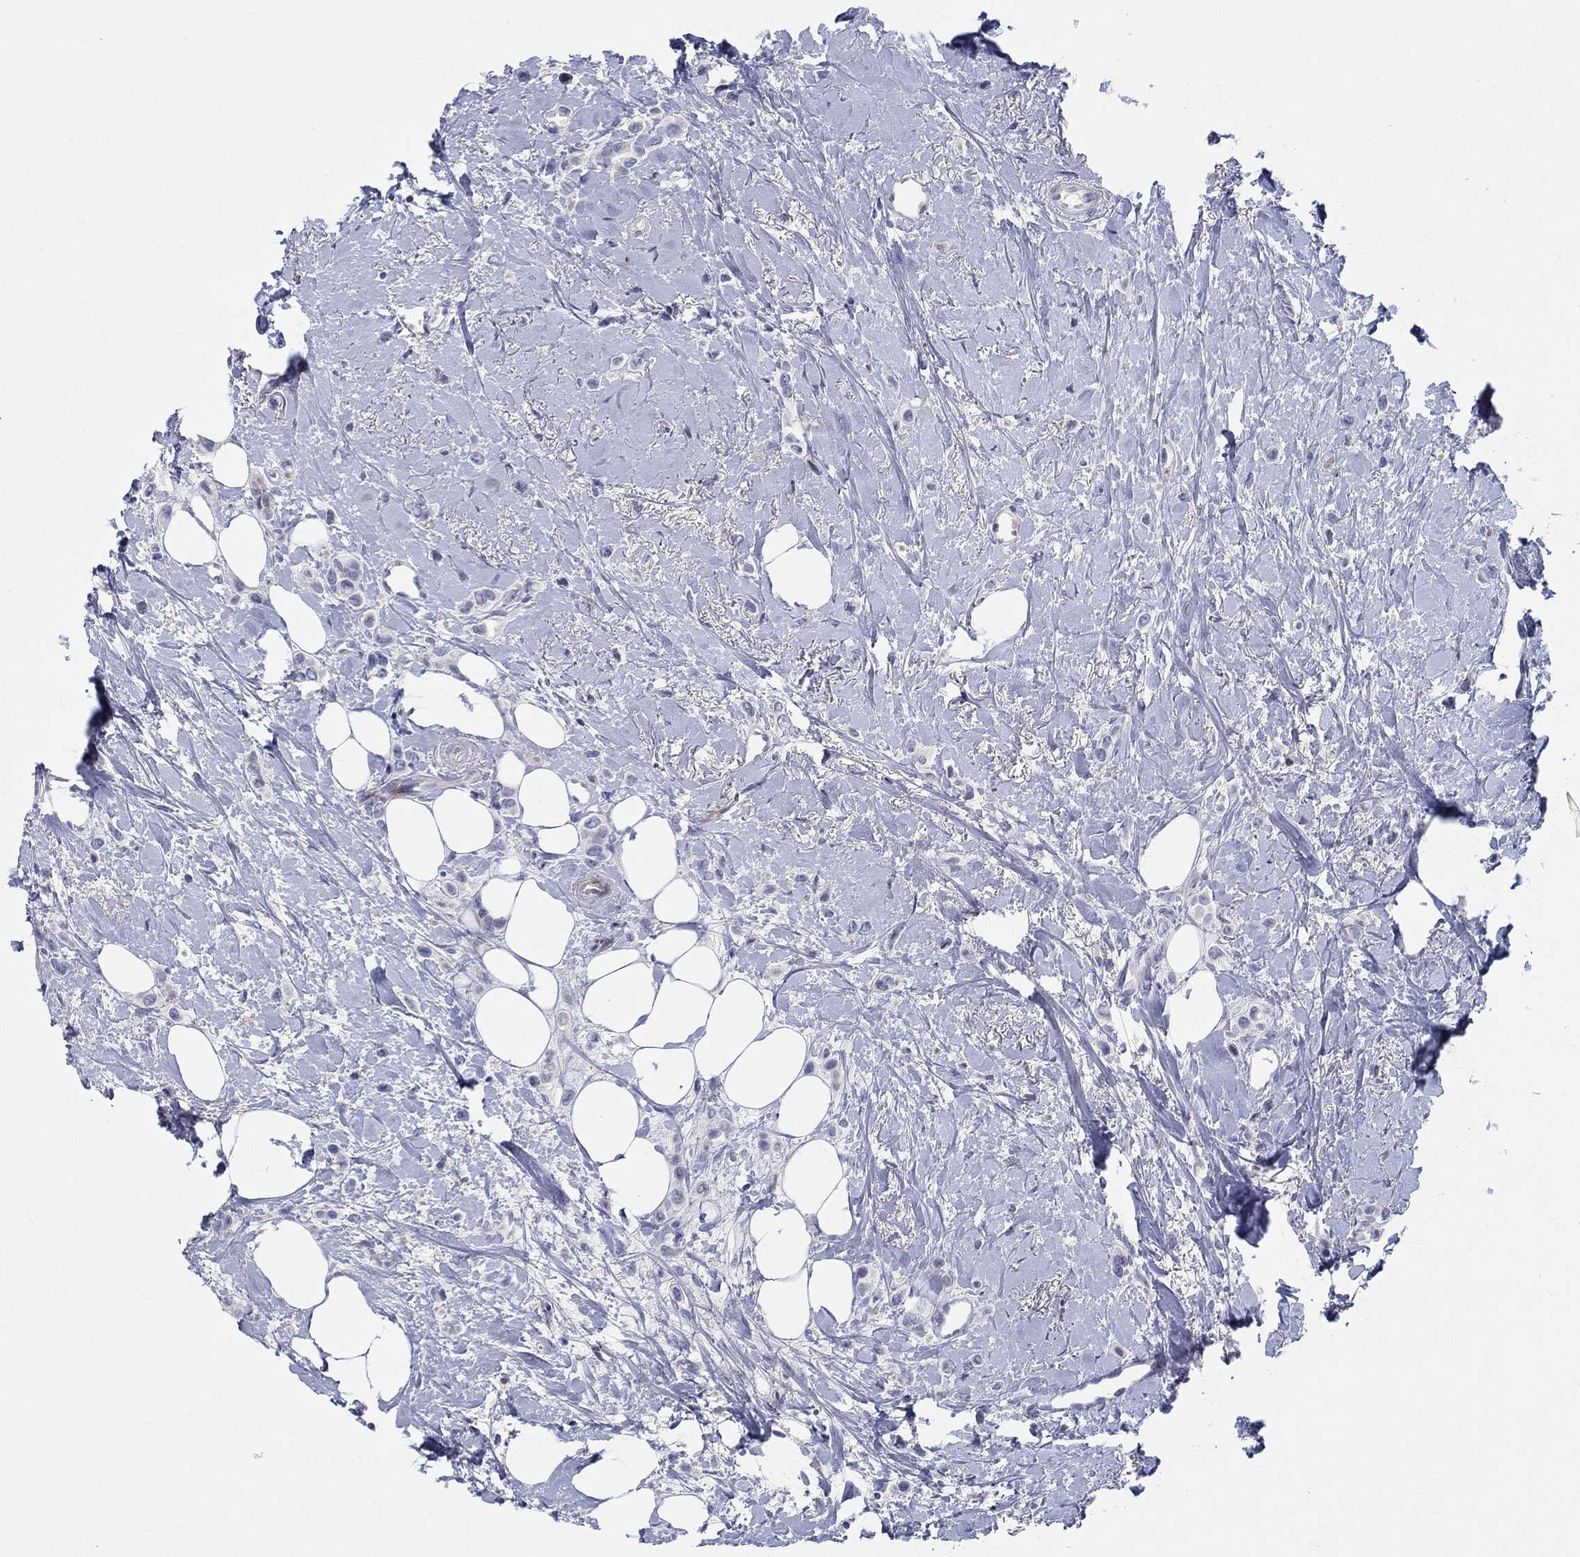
{"staining": {"intensity": "negative", "quantity": "none", "location": "none"}, "tissue": "breast cancer", "cell_type": "Tumor cells", "image_type": "cancer", "snomed": [{"axis": "morphology", "description": "Lobular carcinoma"}, {"axis": "topography", "description": "Breast"}], "caption": "IHC micrograph of human breast cancer stained for a protein (brown), which shows no expression in tumor cells.", "gene": "ARHGAP36", "patient": {"sex": "female", "age": 66}}